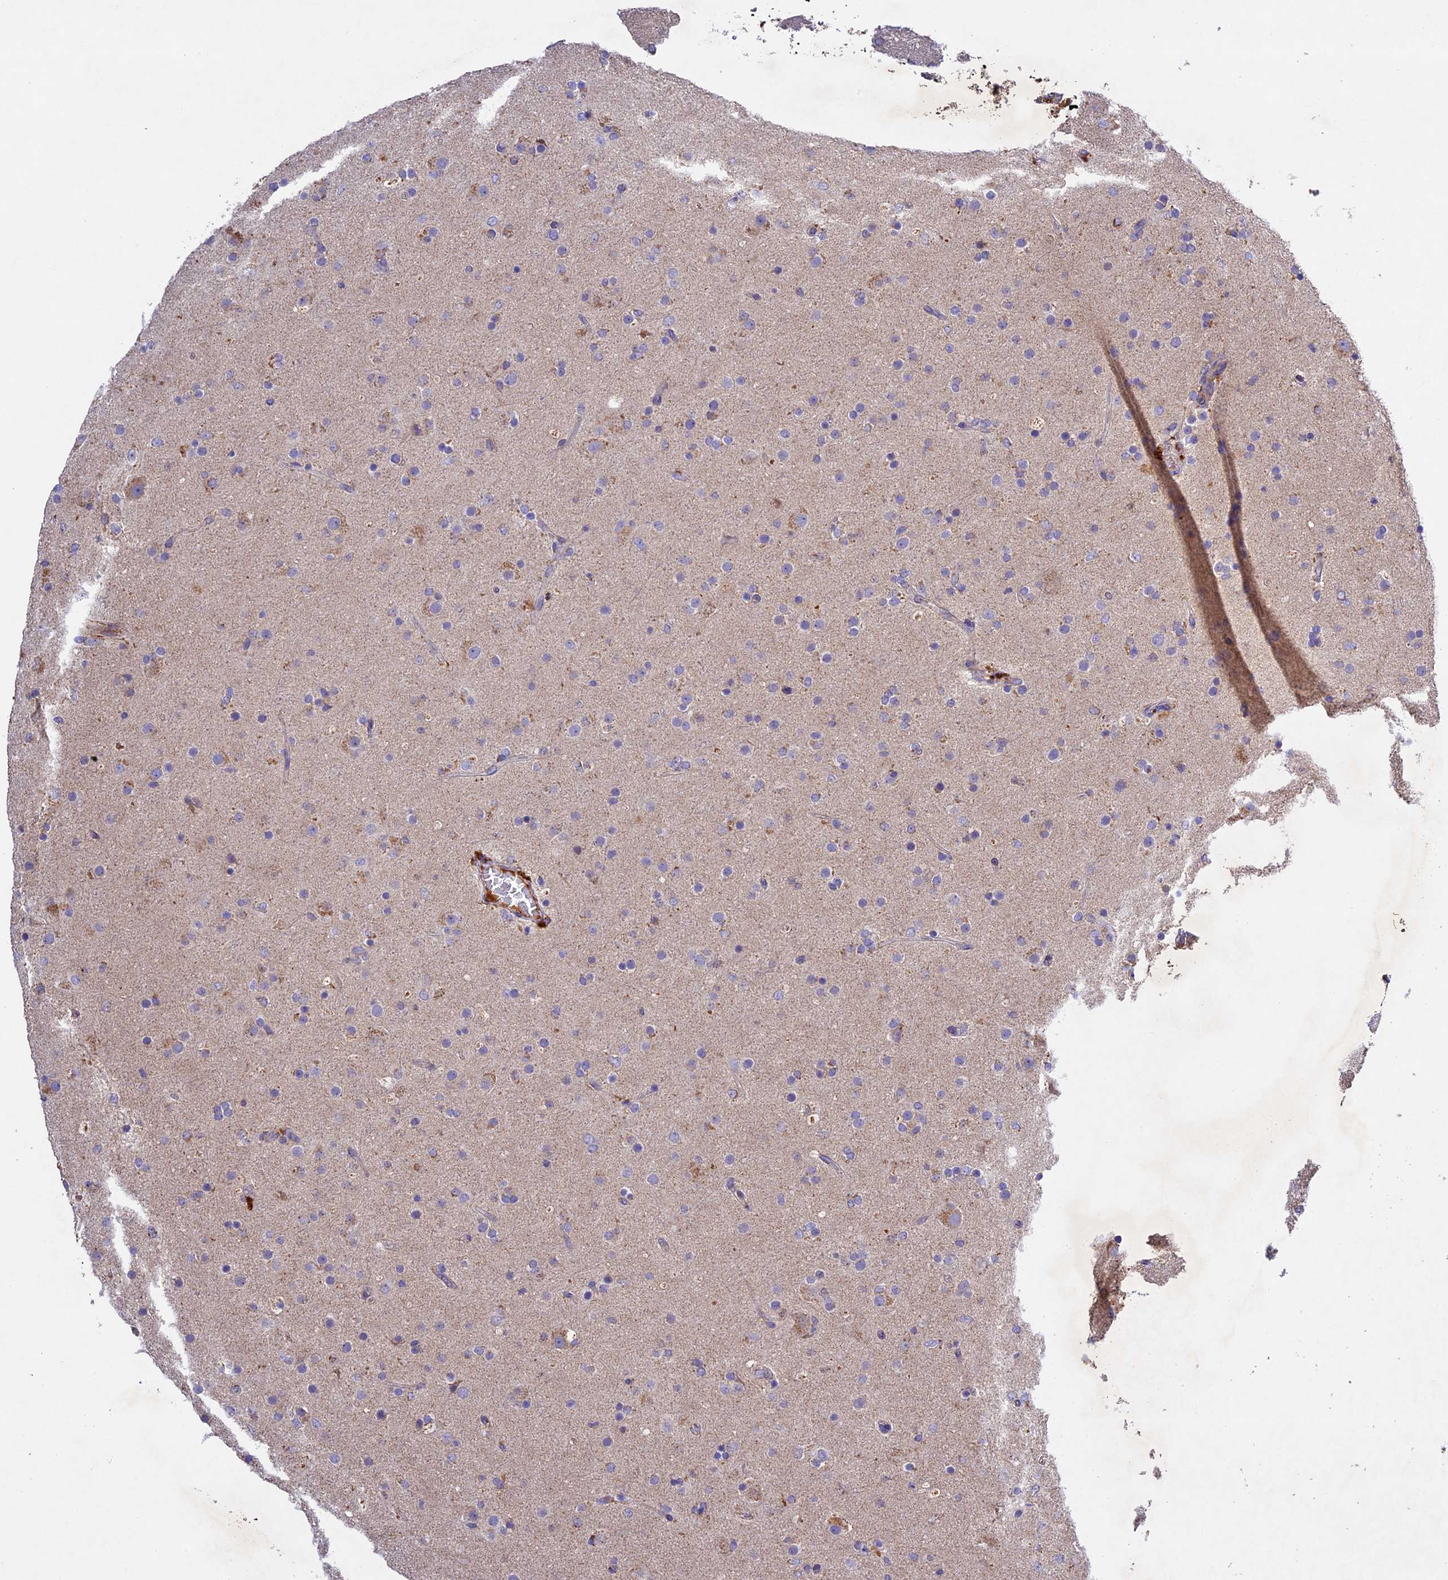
{"staining": {"intensity": "negative", "quantity": "none", "location": "none"}, "tissue": "glioma", "cell_type": "Tumor cells", "image_type": "cancer", "snomed": [{"axis": "morphology", "description": "Glioma, malignant, Low grade"}, {"axis": "topography", "description": "Brain"}], "caption": "DAB (3,3'-diaminobenzidine) immunohistochemical staining of human glioma exhibits no significant positivity in tumor cells.", "gene": "OCEL1", "patient": {"sex": "male", "age": 65}}